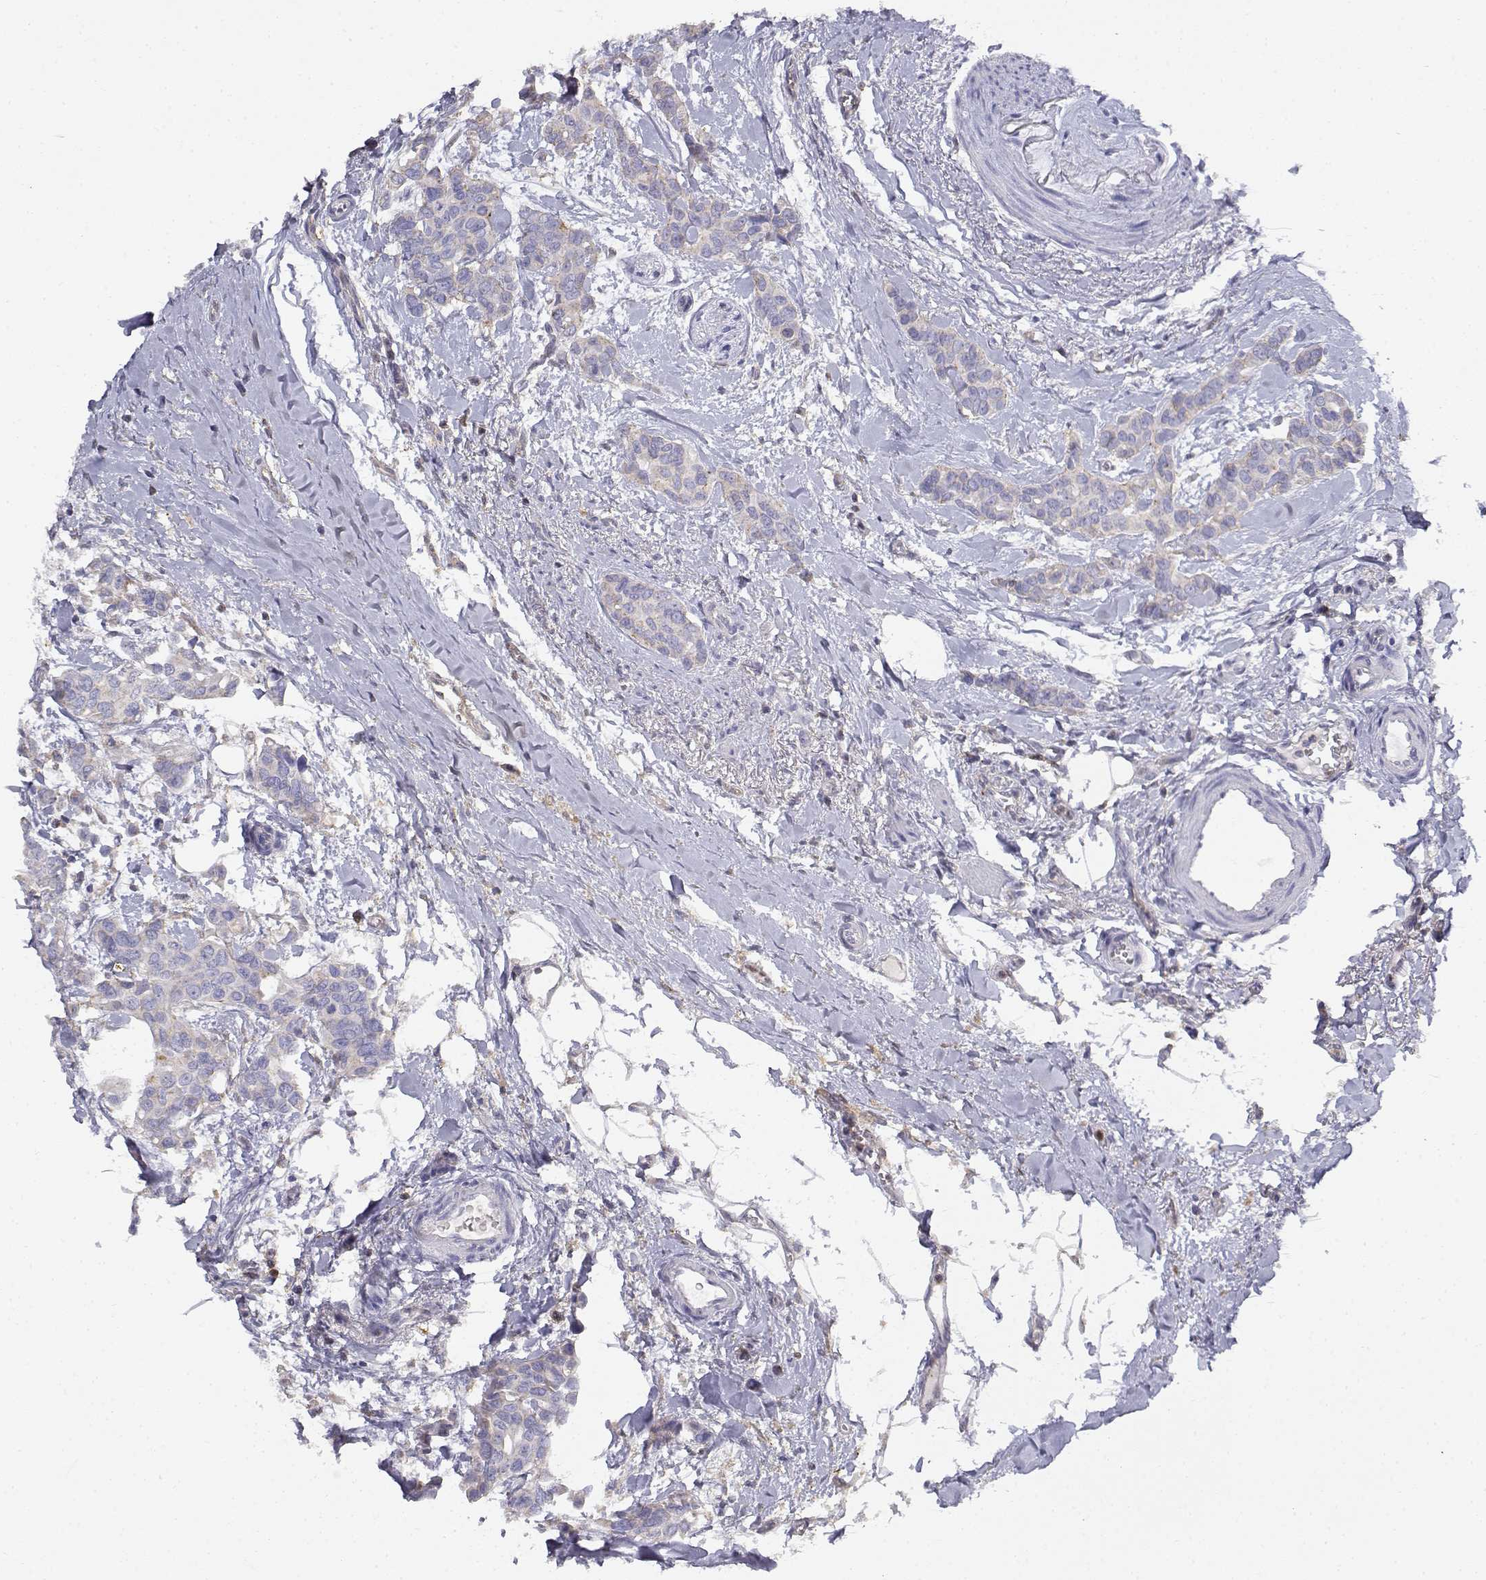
{"staining": {"intensity": "negative", "quantity": "none", "location": "none"}, "tissue": "breast cancer", "cell_type": "Tumor cells", "image_type": "cancer", "snomed": [{"axis": "morphology", "description": "Duct carcinoma"}, {"axis": "topography", "description": "Breast"}], "caption": "The photomicrograph shows no significant staining in tumor cells of infiltrating ductal carcinoma (breast).", "gene": "ADA", "patient": {"sex": "female", "age": 54}}